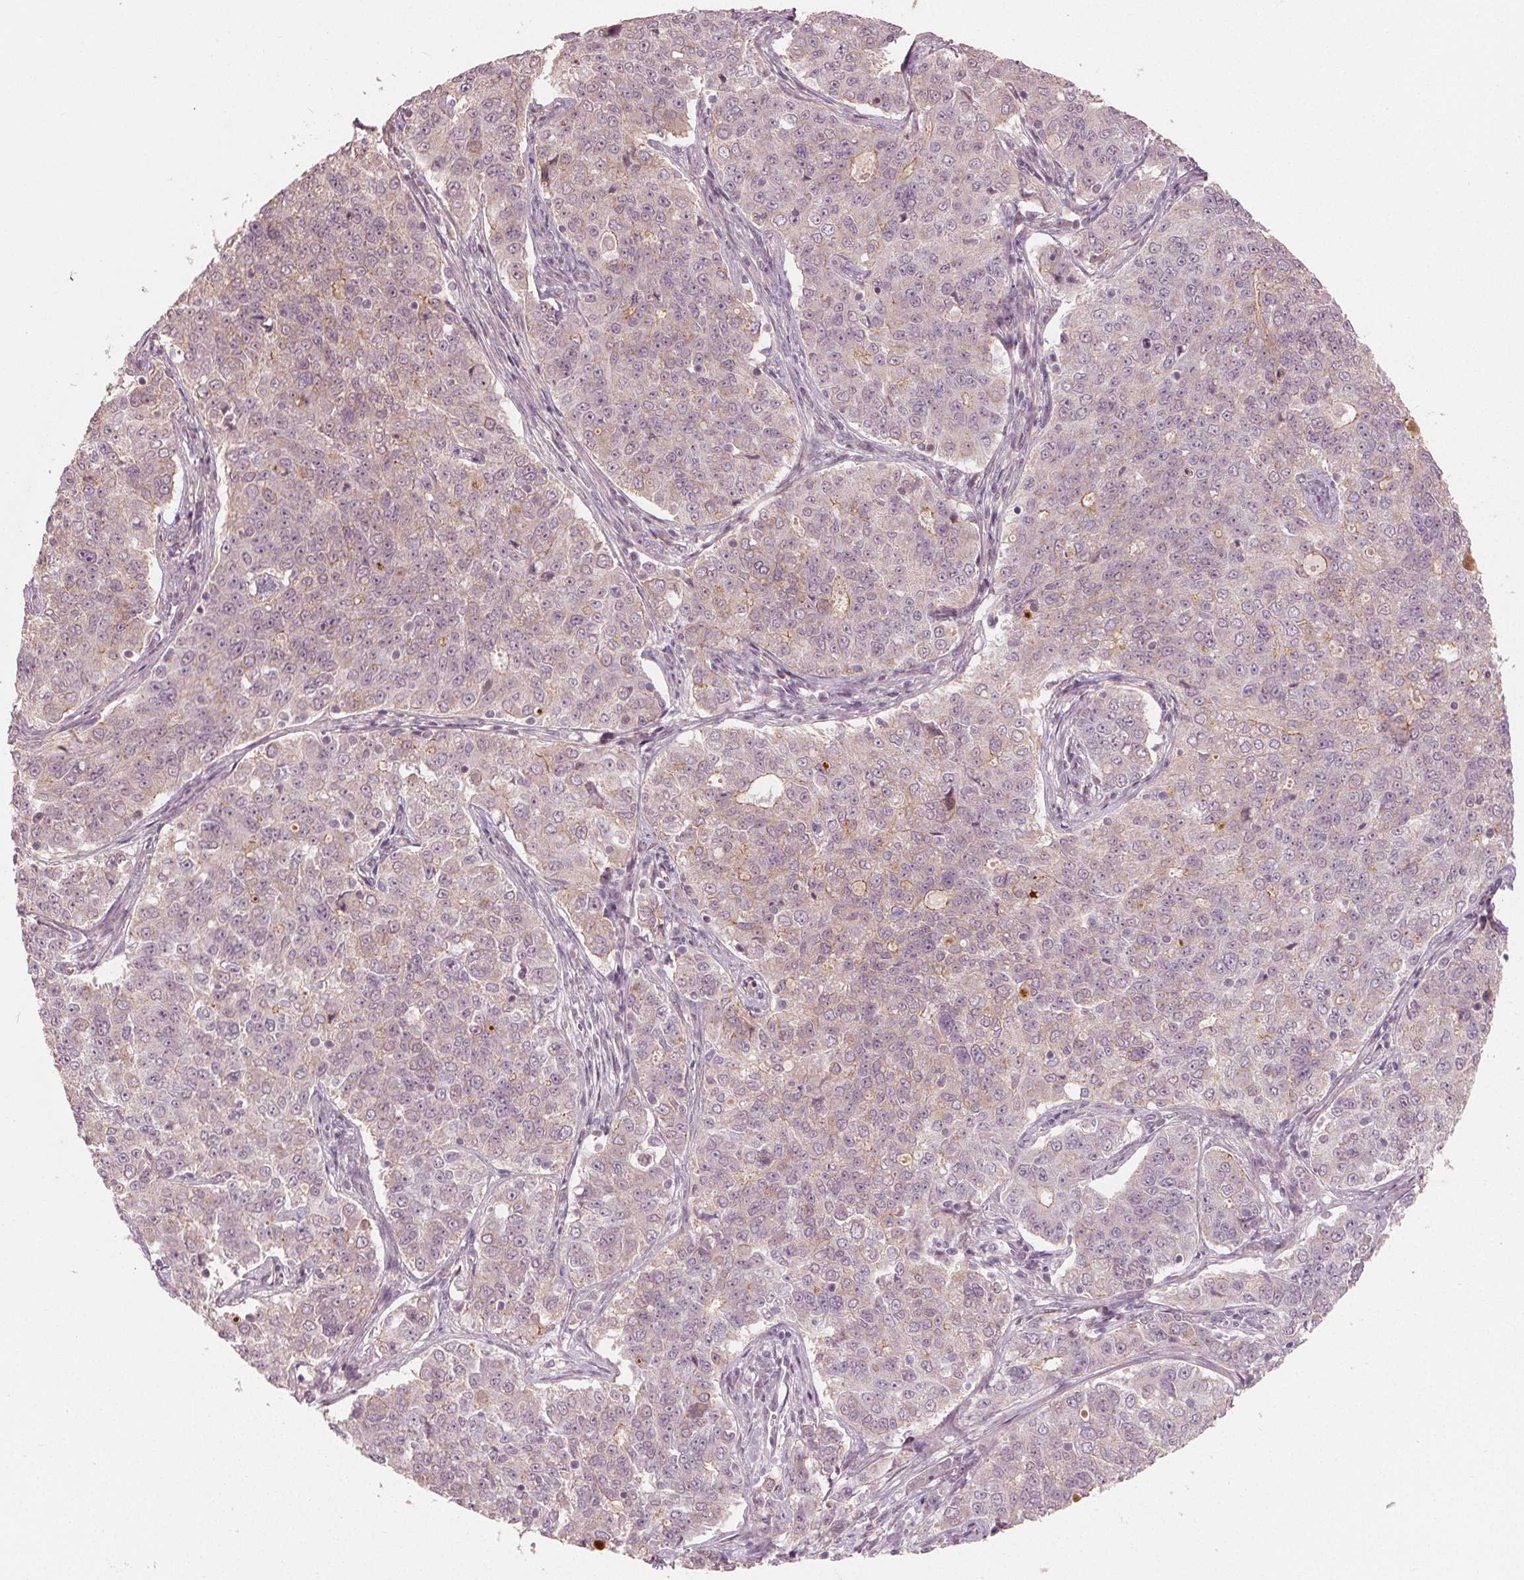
{"staining": {"intensity": "moderate", "quantity": "<25%", "location": "cytoplasmic/membranous"}, "tissue": "endometrial cancer", "cell_type": "Tumor cells", "image_type": "cancer", "snomed": [{"axis": "morphology", "description": "Adenocarcinoma, NOS"}, {"axis": "topography", "description": "Endometrium"}], "caption": "Tumor cells exhibit low levels of moderate cytoplasmic/membranous expression in about <25% of cells in endometrial adenocarcinoma.", "gene": "CLBA1", "patient": {"sex": "female", "age": 43}}